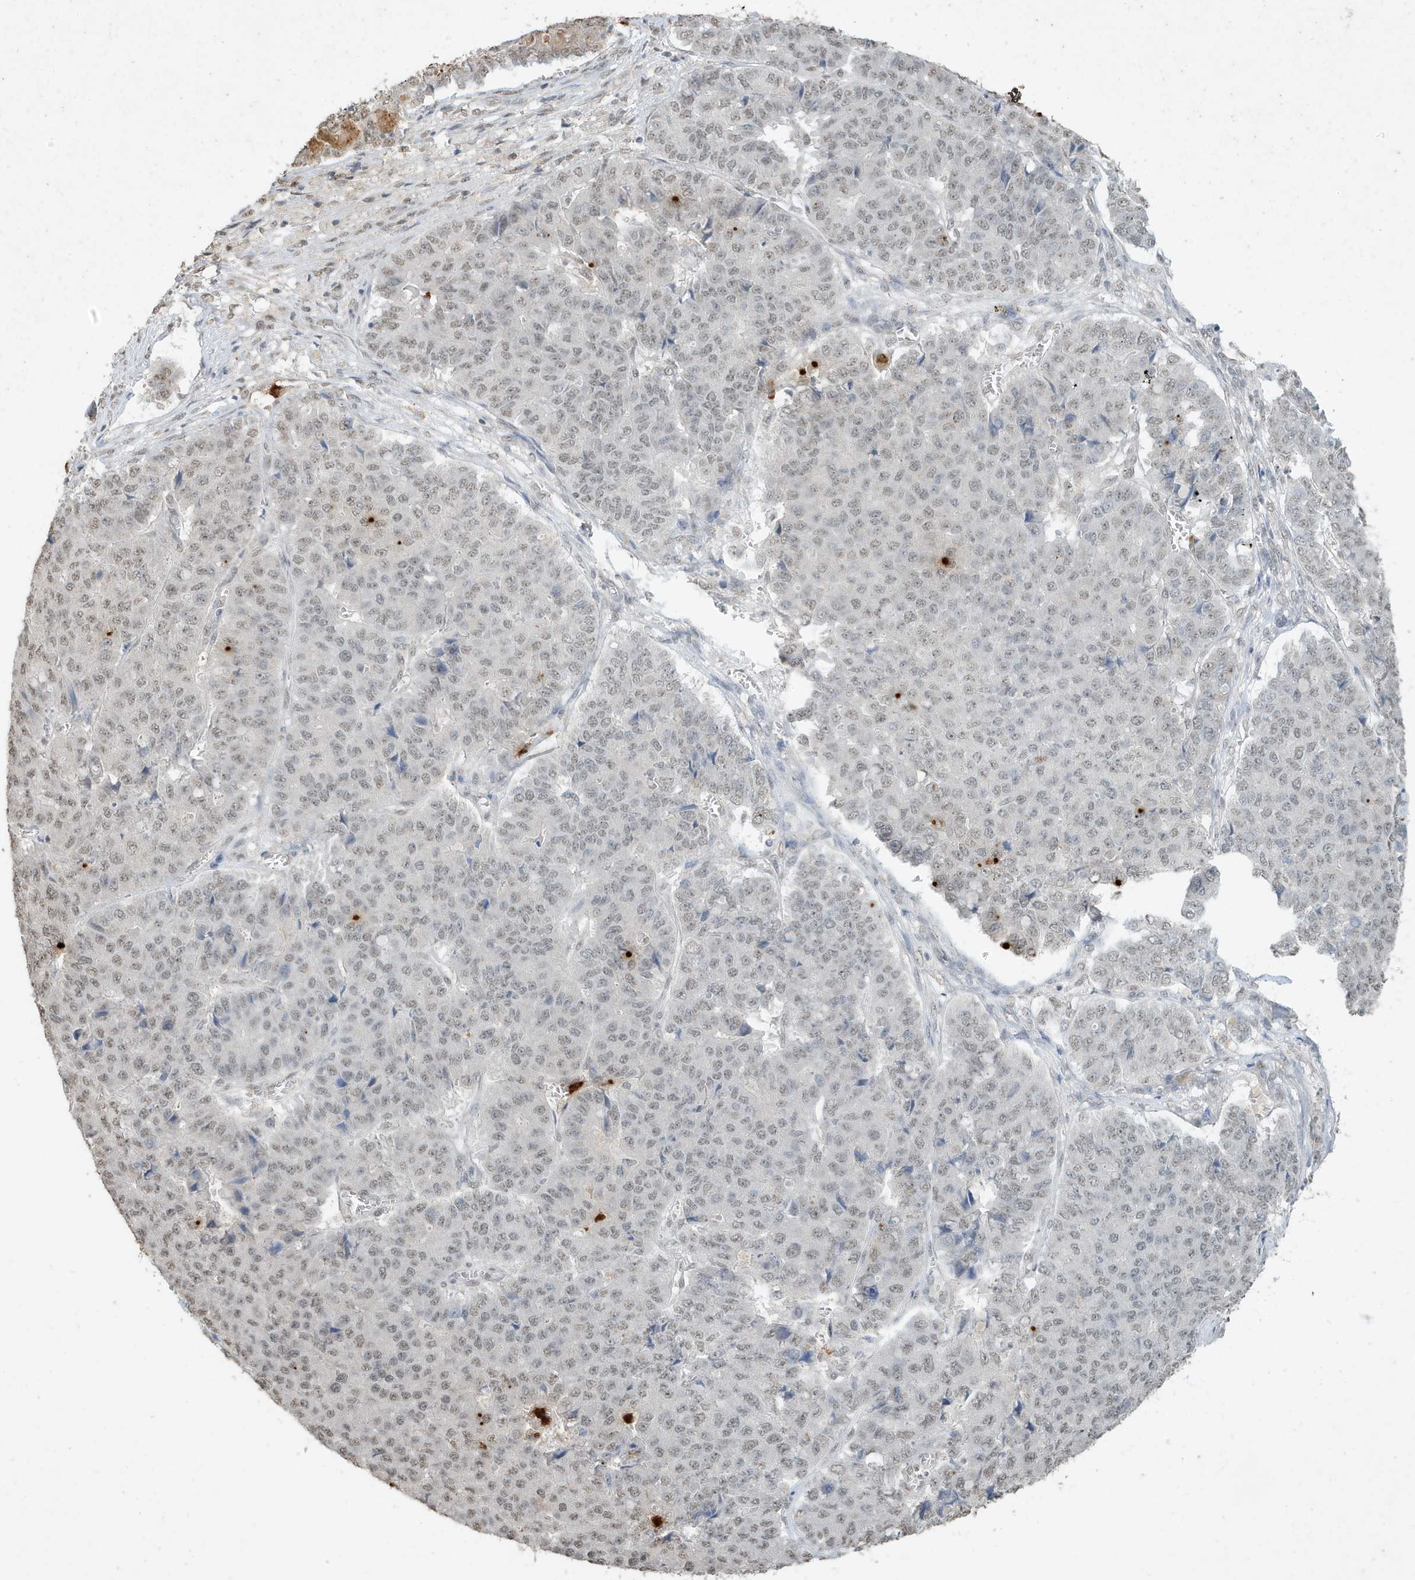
{"staining": {"intensity": "weak", "quantity": "25%-75%", "location": "nuclear"}, "tissue": "pancreatic cancer", "cell_type": "Tumor cells", "image_type": "cancer", "snomed": [{"axis": "morphology", "description": "Adenocarcinoma, NOS"}, {"axis": "topography", "description": "Pancreas"}], "caption": "Pancreatic cancer tissue exhibits weak nuclear staining in about 25%-75% of tumor cells, visualized by immunohistochemistry. (Brightfield microscopy of DAB IHC at high magnification).", "gene": "DEFA1", "patient": {"sex": "male", "age": 50}}